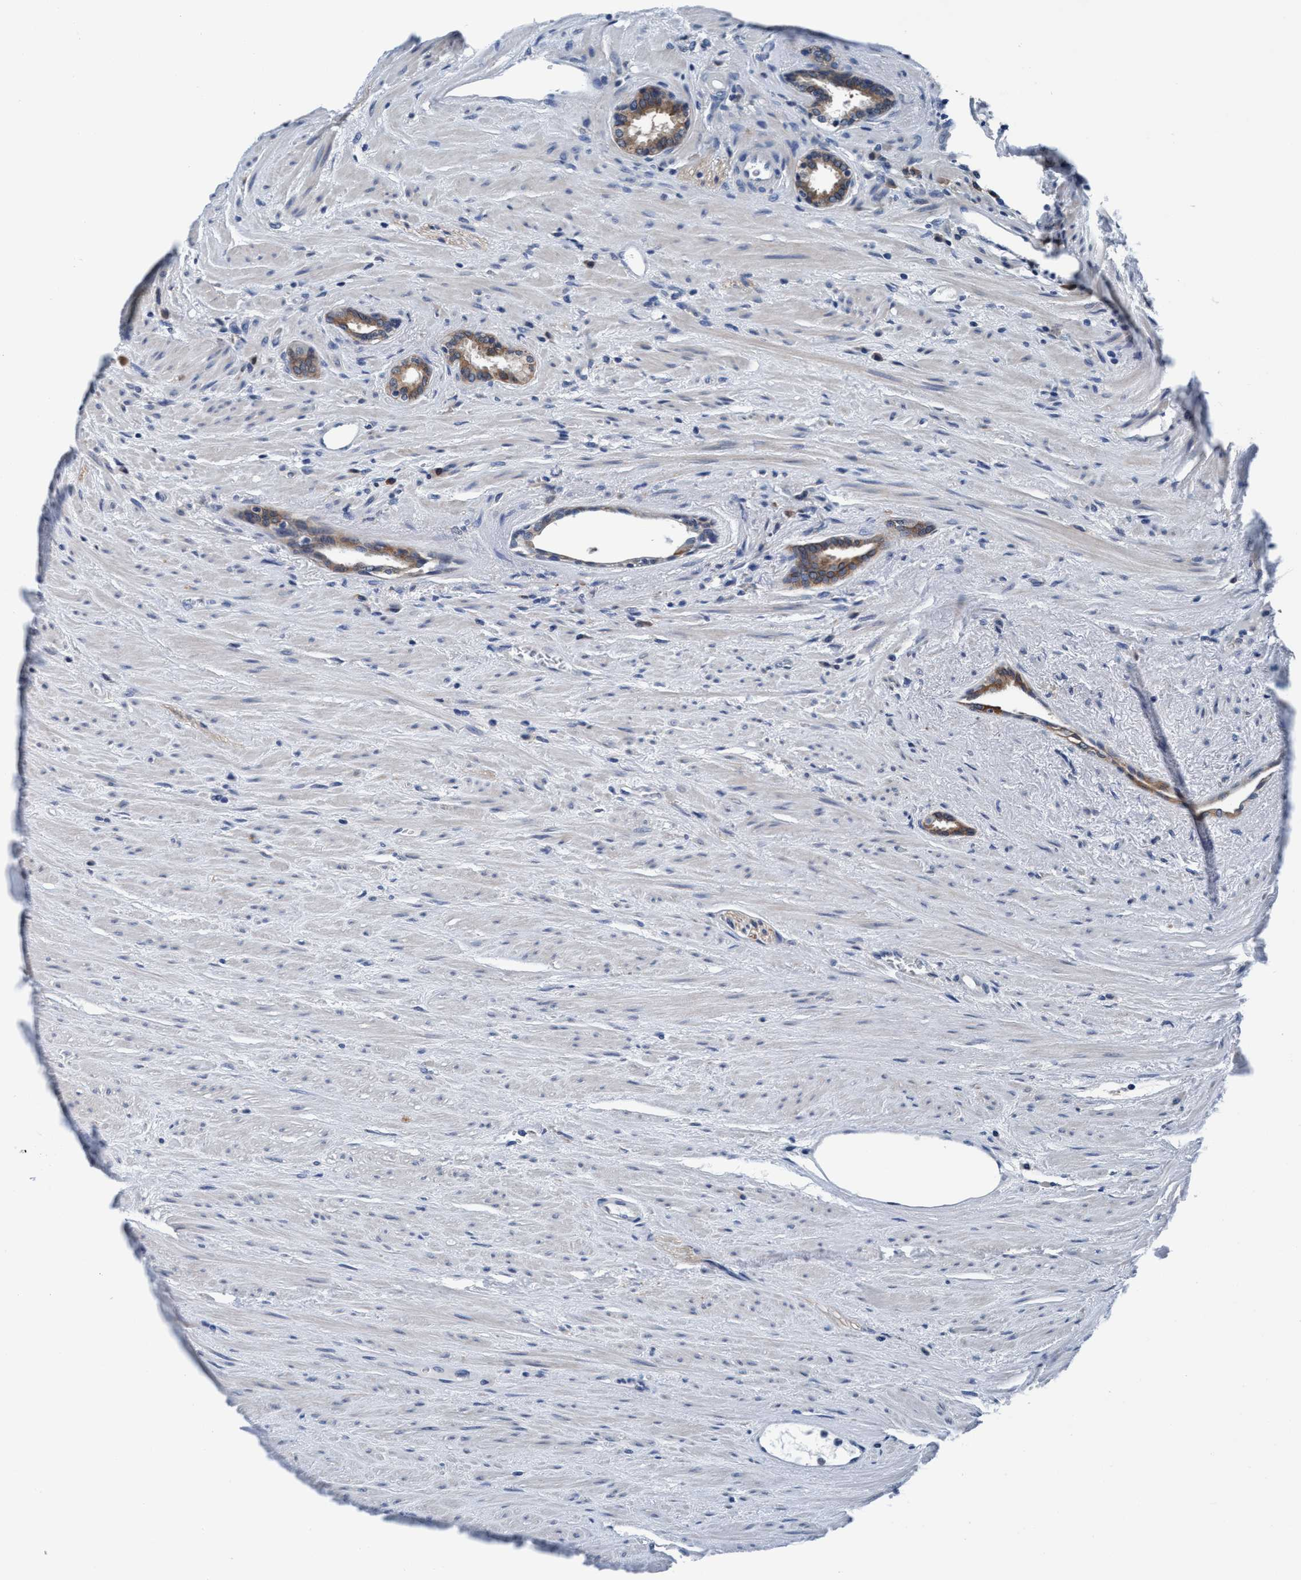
{"staining": {"intensity": "moderate", "quantity": ">75%", "location": "cytoplasmic/membranous"}, "tissue": "prostate cancer", "cell_type": "Tumor cells", "image_type": "cancer", "snomed": [{"axis": "morphology", "description": "Adenocarcinoma, High grade"}, {"axis": "topography", "description": "Prostate"}], "caption": "Prostate cancer (high-grade adenocarcinoma) tissue exhibits moderate cytoplasmic/membranous positivity in about >75% of tumor cells, visualized by immunohistochemistry.", "gene": "TMEM94", "patient": {"sex": "male", "age": 71}}